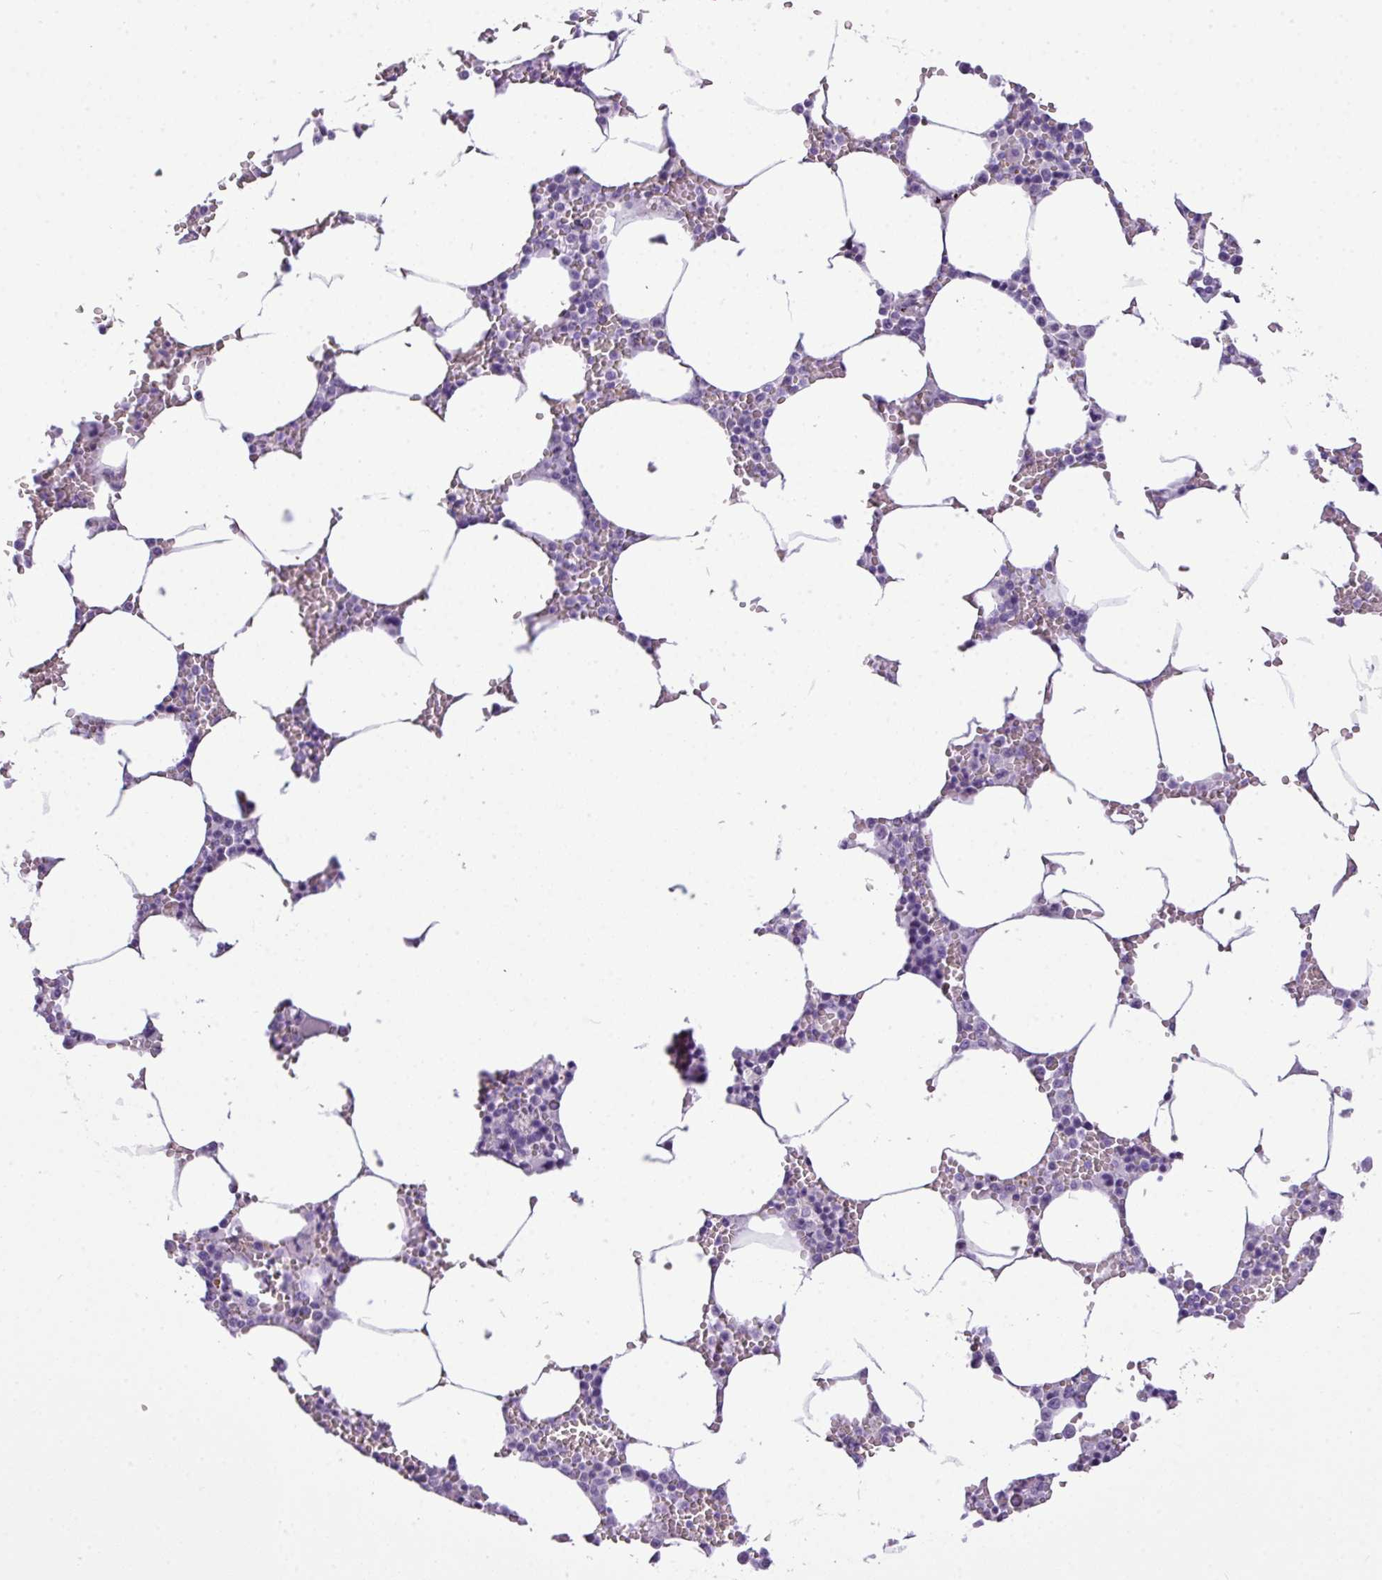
{"staining": {"intensity": "negative", "quantity": "none", "location": "none"}, "tissue": "bone marrow", "cell_type": "Hematopoietic cells", "image_type": "normal", "snomed": [{"axis": "morphology", "description": "Normal tissue, NOS"}, {"axis": "topography", "description": "Bone marrow"}], "caption": "Immunohistochemistry (IHC) histopathology image of benign bone marrow: bone marrow stained with DAB (3,3'-diaminobenzidine) reveals no significant protein expression in hematopoietic cells.", "gene": "RBMXL2", "patient": {"sex": "male", "age": 70}}